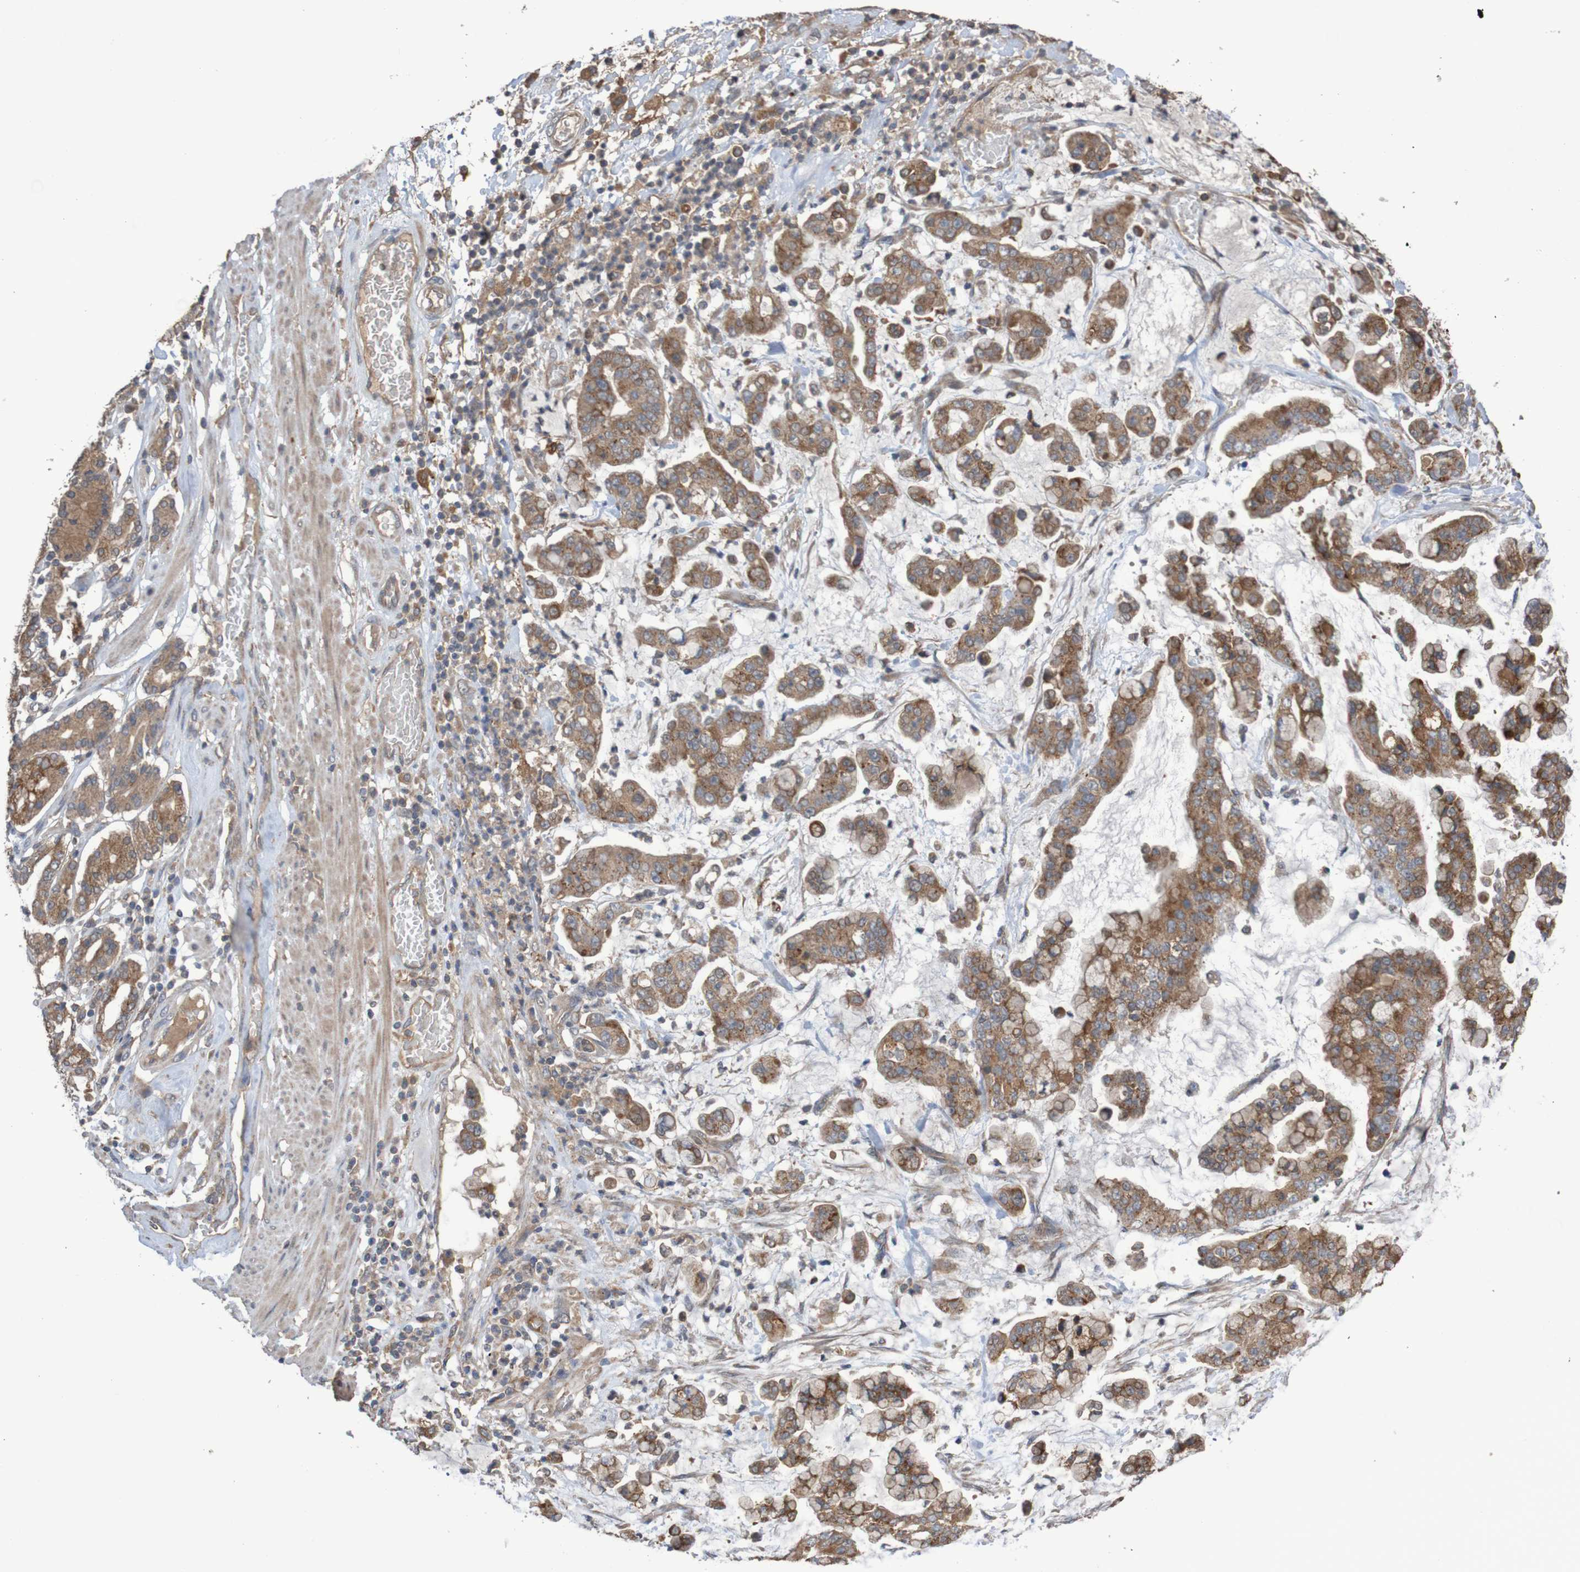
{"staining": {"intensity": "moderate", "quantity": ">75%", "location": "cytoplasmic/membranous"}, "tissue": "stomach cancer", "cell_type": "Tumor cells", "image_type": "cancer", "snomed": [{"axis": "morphology", "description": "Normal tissue, NOS"}, {"axis": "morphology", "description": "Adenocarcinoma, NOS"}, {"axis": "topography", "description": "Stomach, upper"}, {"axis": "topography", "description": "Stomach"}], "caption": "Tumor cells exhibit medium levels of moderate cytoplasmic/membranous expression in about >75% of cells in human stomach cancer (adenocarcinoma). (IHC, brightfield microscopy, high magnification).", "gene": "PHYH", "patient": {"sex": "male", "age": 76}}